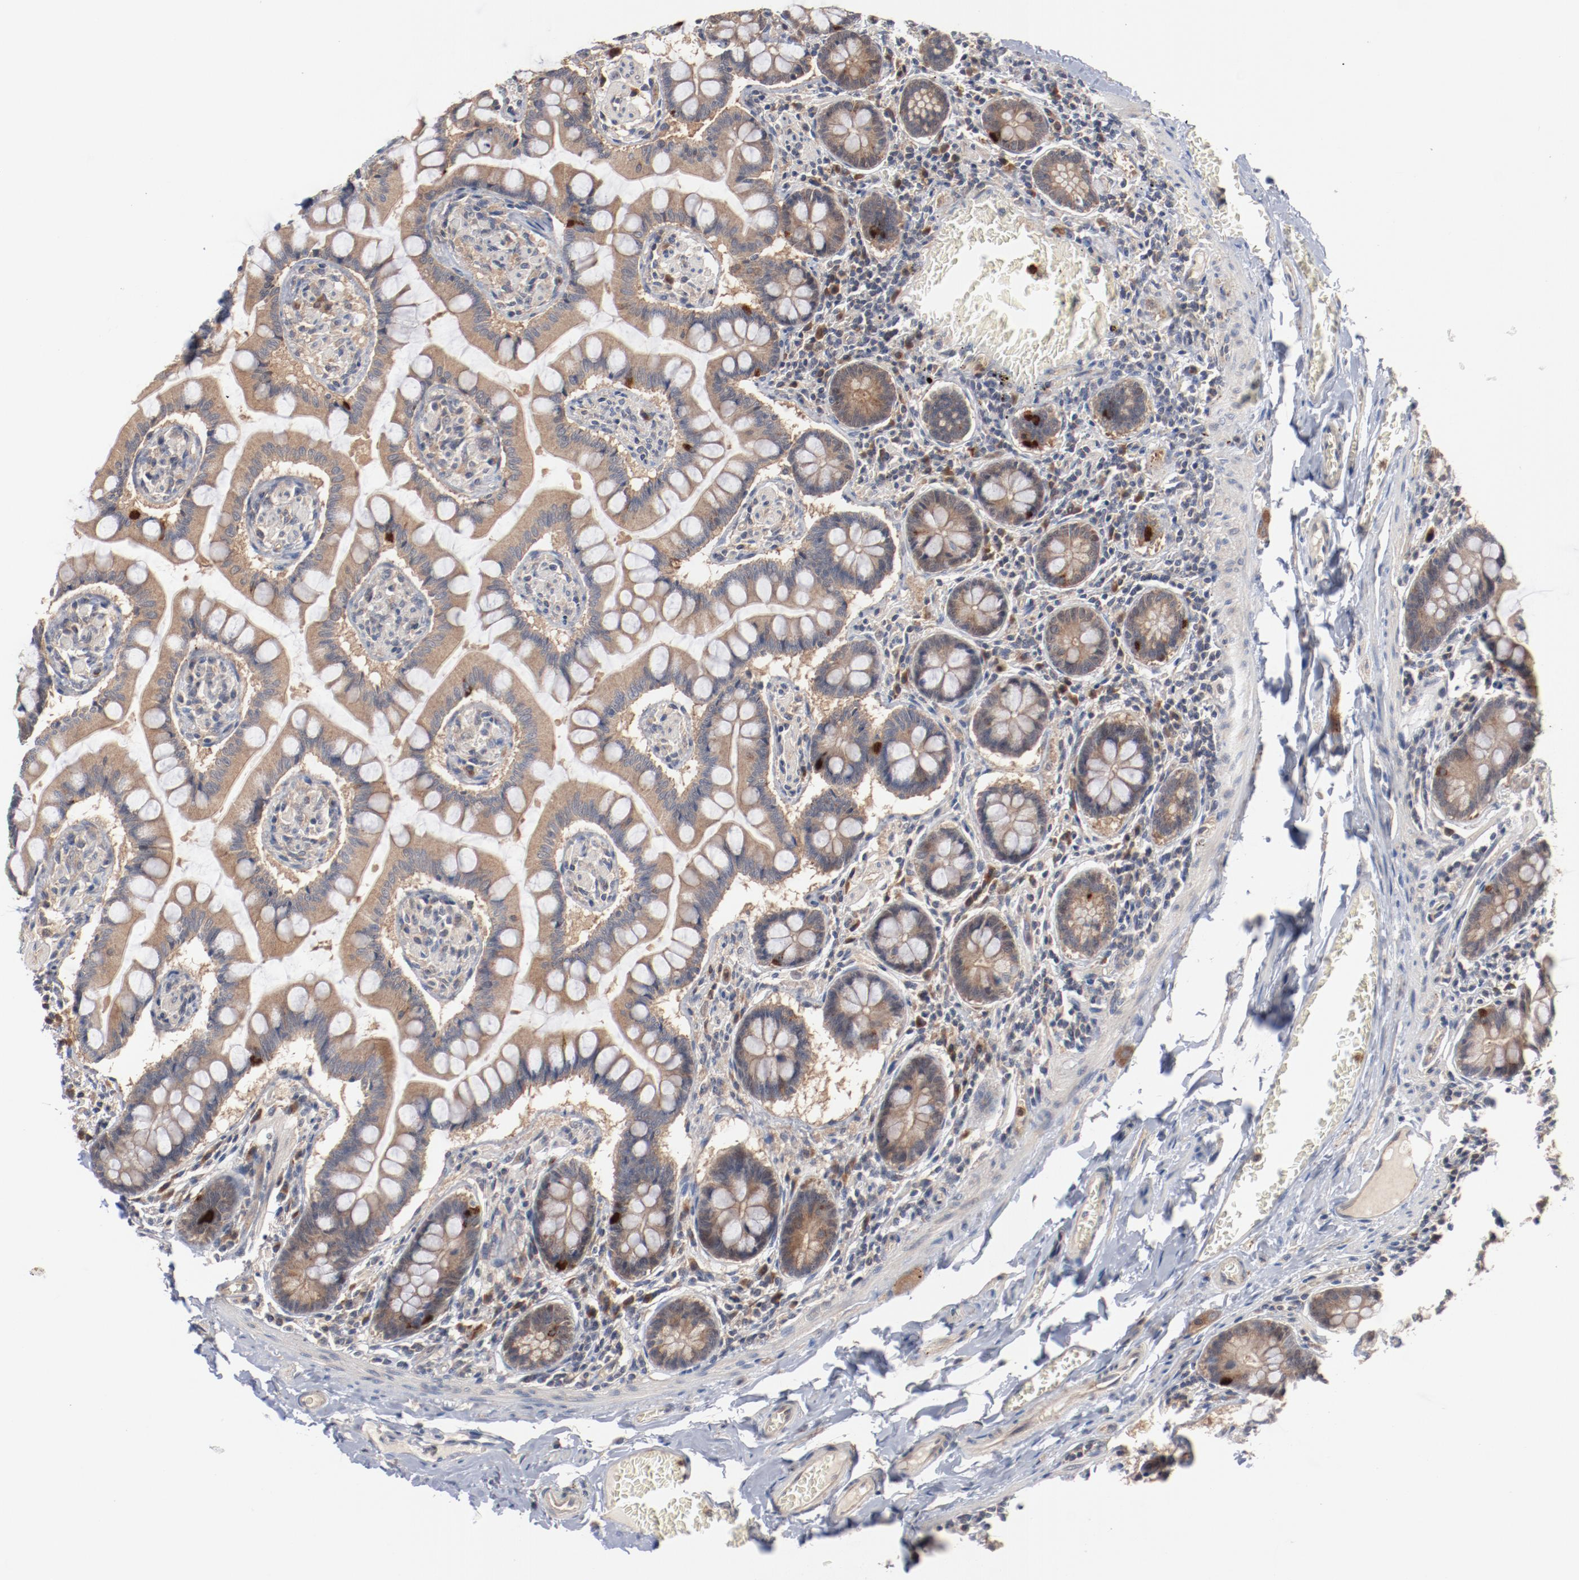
{"staining": {"intensity": "moderate", "quantity": ">75%", "location": "cytoplasmic/membranous"}, "tissue": "small intestine", "cell_type": "Glandular cells", "image_type": "normal", "snomed": [{"axis": "morphology", "description": "Normal tissue, NOS"}, {"axis": "topography", "description": "Small intestine"}], "caption": "Small intestine stained with a protein marker displays moderate staining in glandular cells.", "gene": "RNASE11", "patient": {"sex": "male", "age": 41}}